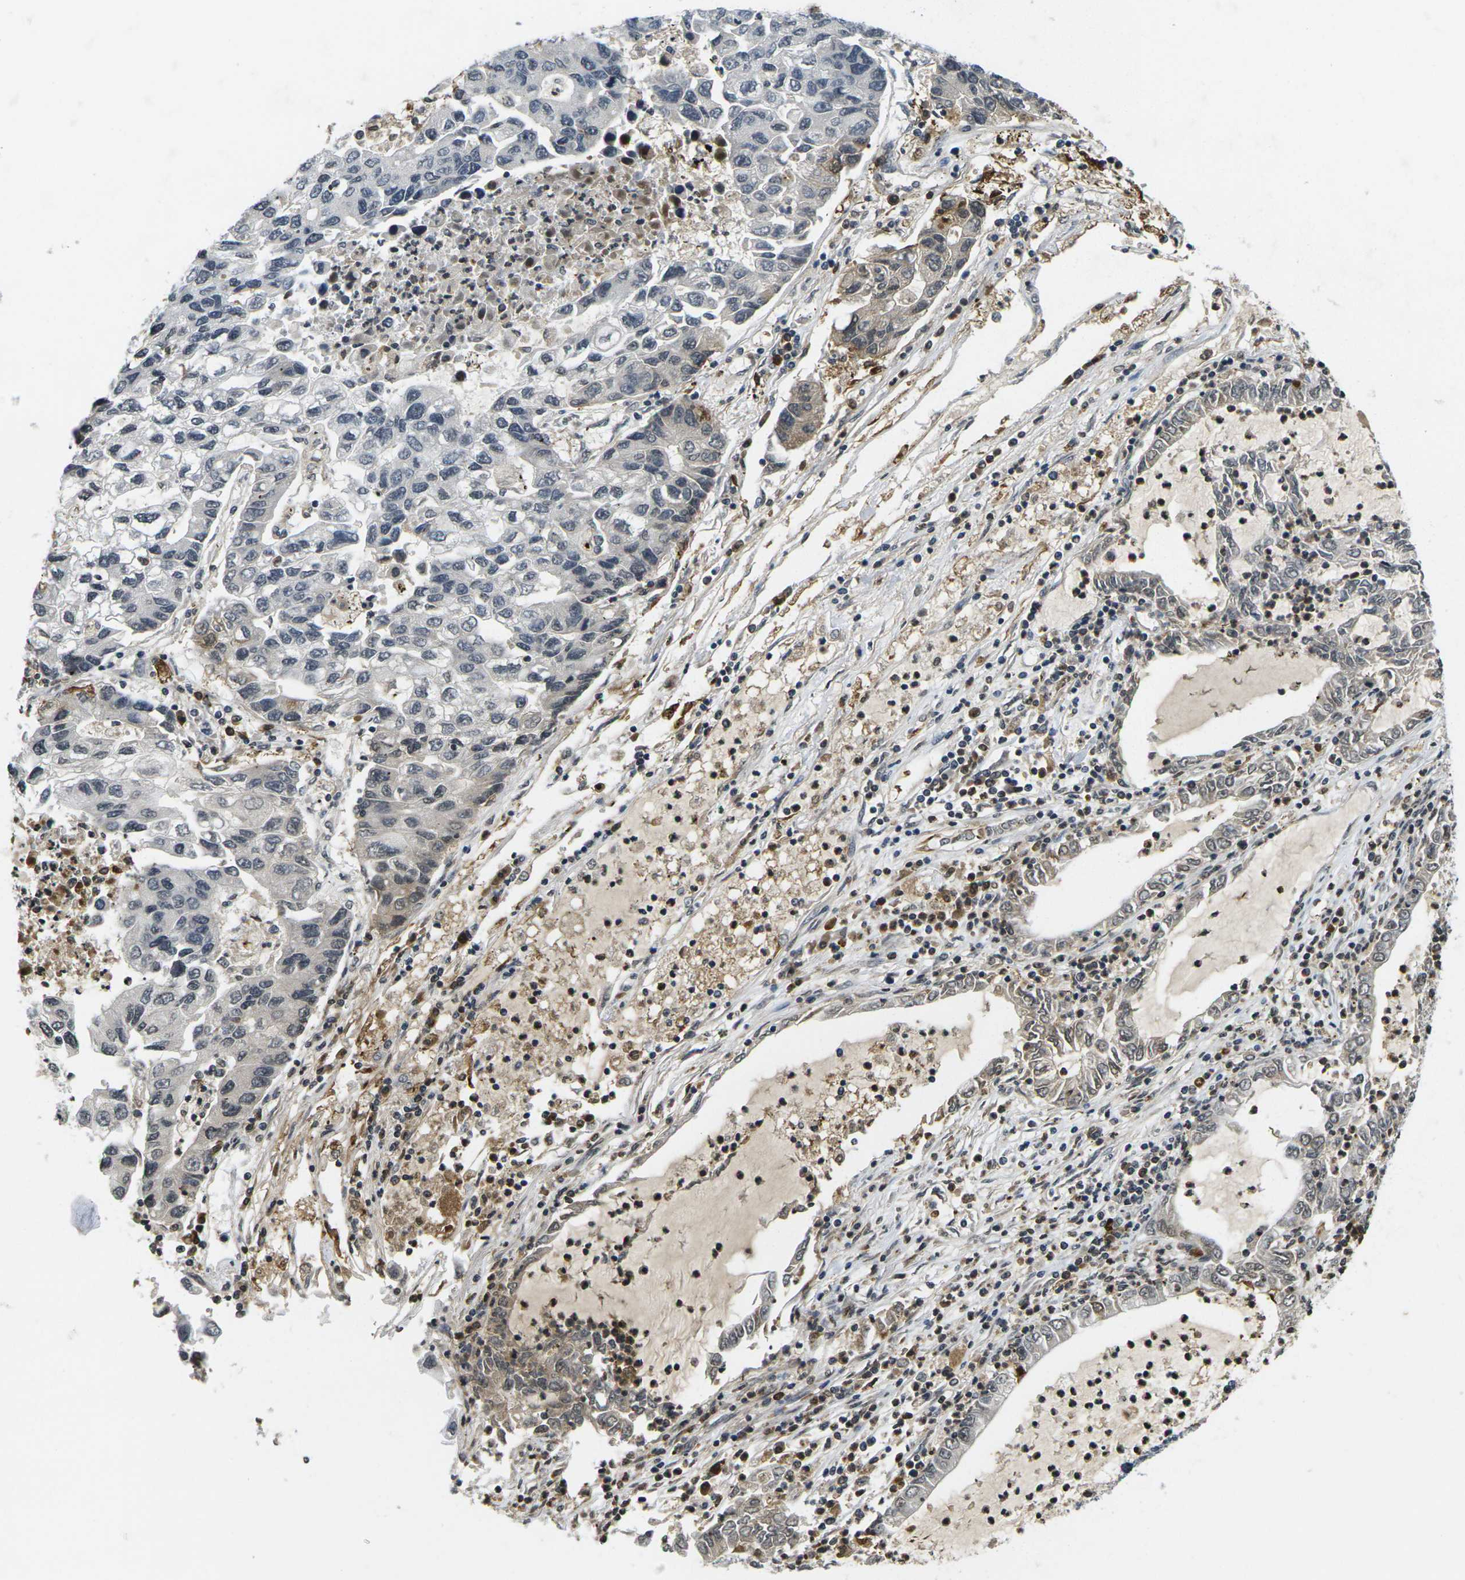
{"staining": {"intensity": "moderate", "quantity": "<25%", "location": "cytoplasmic/membranous"}, "tissue": "lung cancer", "cell_type": "Tumor cells", "image_type": "cancer", "snomed": [{"axis": "morphology", "description": "Adenocarcinoma, NOS"}, {"axis": "topography", "description": "Lung"}], "caption": "Adenocarcinoma (lung) stained with a protein marker reveals moderate staining in tumor cells.", "gene": "C1QC", "patient": {"sex": "female", "age": 51}}